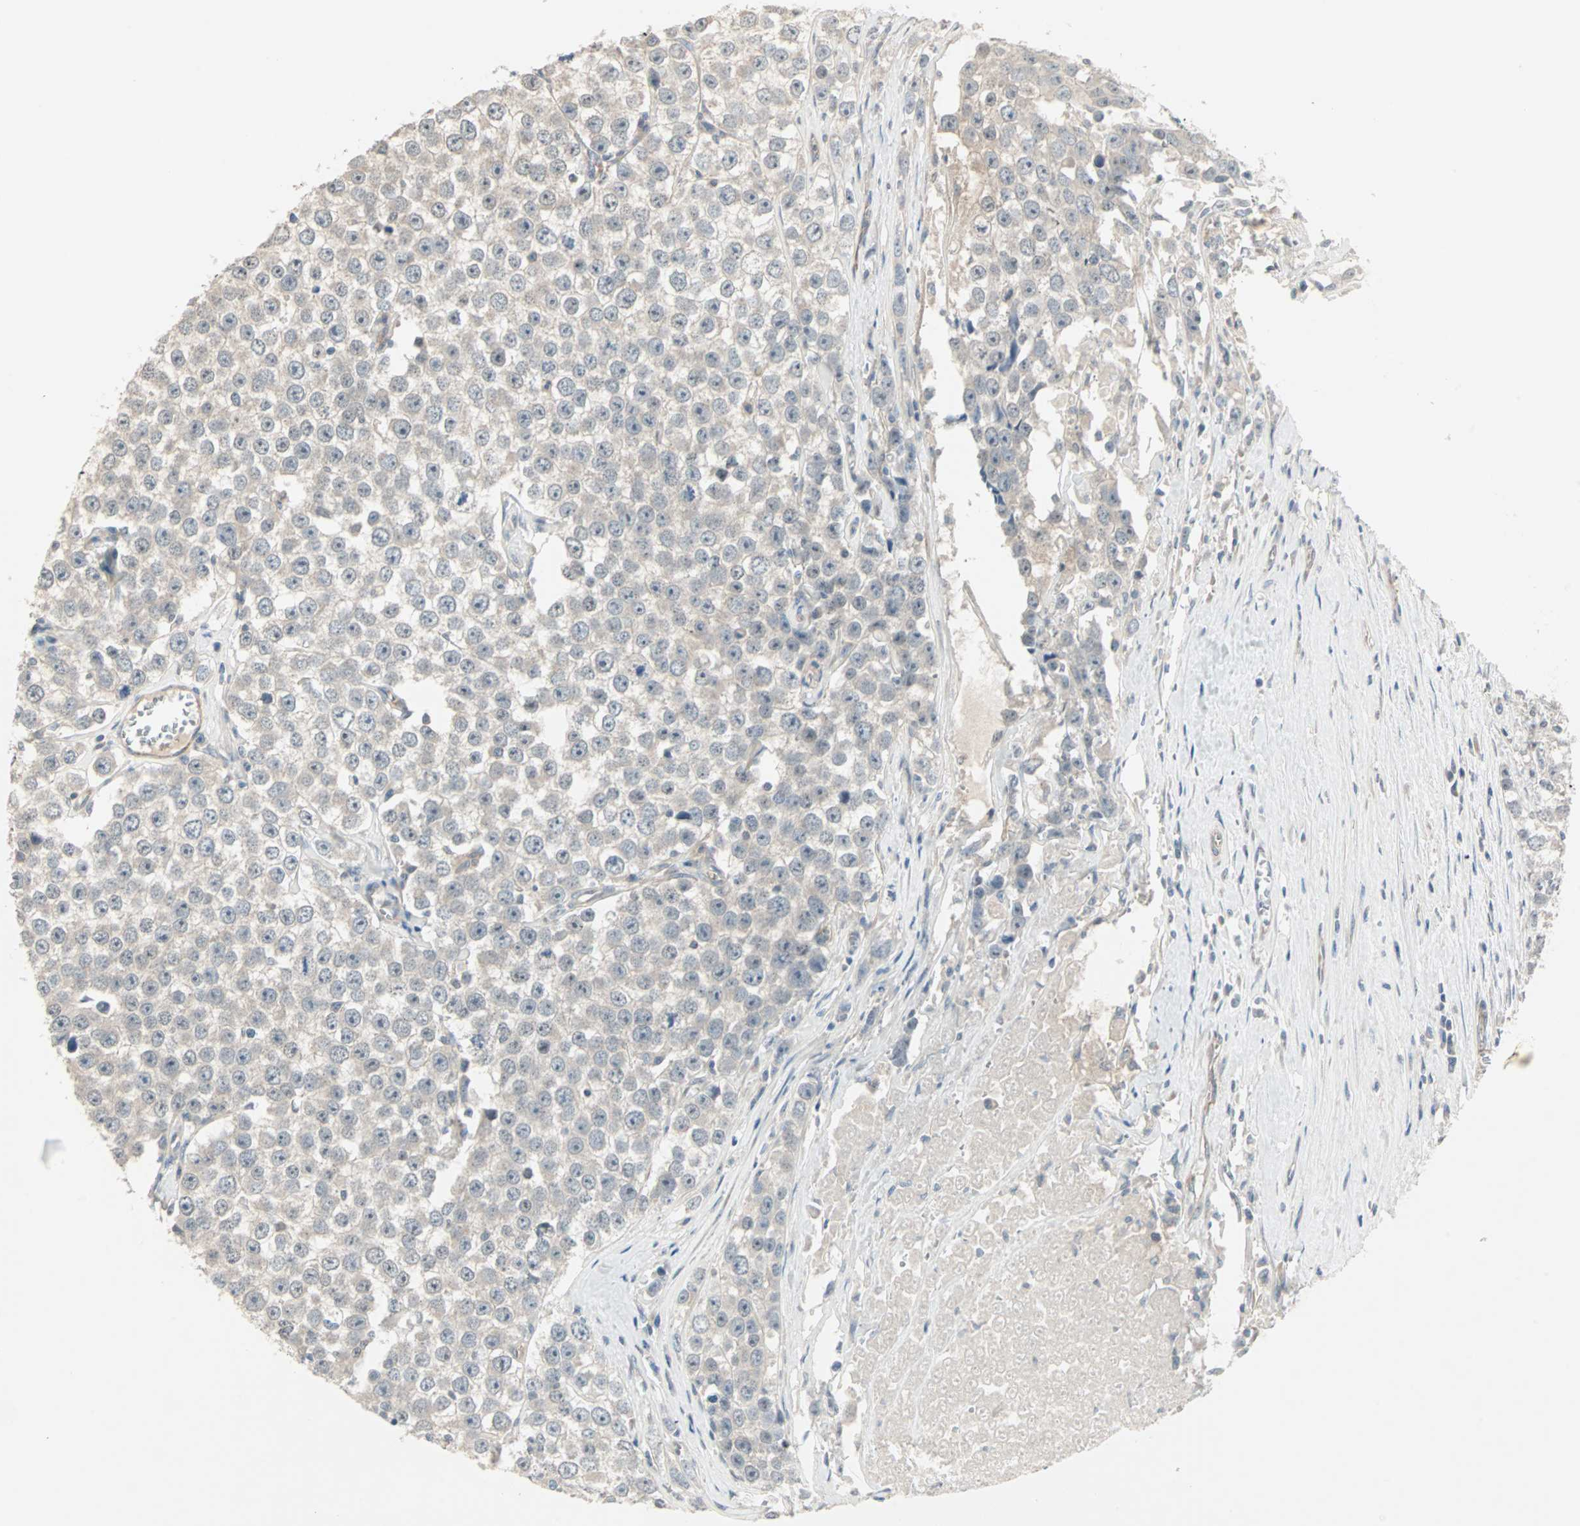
{"staining": {"intensity": "weak", "quantity": "25%-75%", "location": "cytoplasmic/membranous"}, "tissue": "testis cancer", "cell_type": "Tumor cells", "image_type": "cancer", "snomed": [{"axis": "morphology", "description": "Seminoma, NOS"}, {"axis": "morphology", "description": "Carcinoma, Embryonal, NOS"}, {"axis": "topography", "description": "Testis"}], "caption": "Immunohistochemistry (DAB (3,3'-diaminobenzidine)) staining of seminoma (testis) demonstrates weak cytoplasmic/membranous protein staining in about 25%-75% of tumor cells. The staining was performed using DAB (3,3'-diaminobenzidine), with brown indicating positive protein expression. Nuclei are stained blue with hematoxylin.", "gene": "ZFP36", "patient": {"sex": "male", "age": 52}}